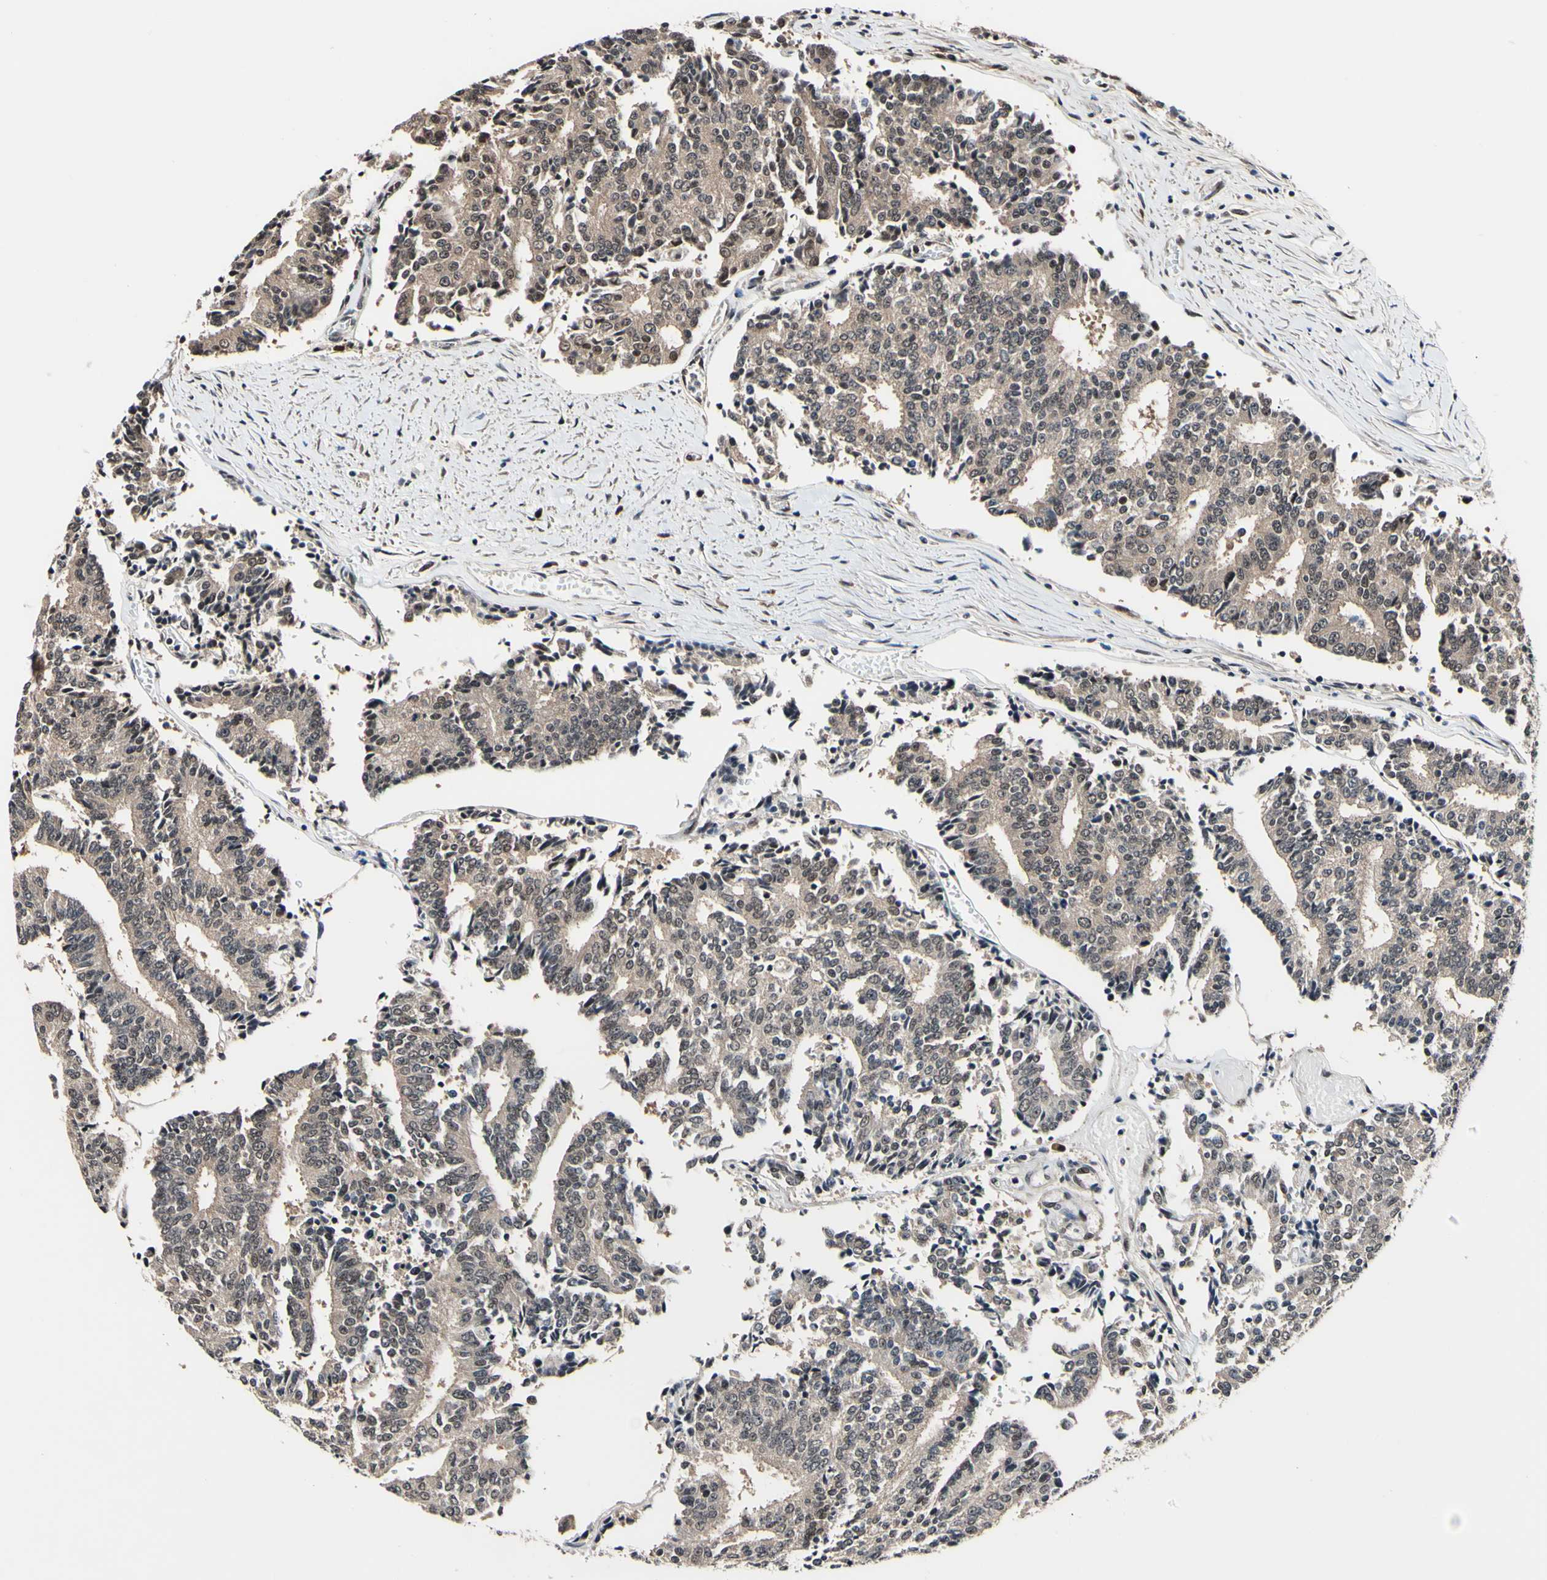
{"staining": {"intensity": "weak", "quantity": ">75%", "location": "cytoplasmic/membranous,nuclear"}, "tissue": "prostate cancer", "cell_type": "Tumor cells", "image_type": "cancer", "snomed": [{"axis": "morphology", "description": "Normal tissue, NOS"}, {"axis": "morphology", "description": "Adenocarcinoma, High grade"}, {"axis": "topography", "description": "Prostate"}, {"axis": "topography", "description": "Seminal veicle"}], "caption": "Protein expression analysis of human adenocarcinoma (high-grade) (prostate) reveals weak cytoplasmic/membranous and nuclear staining in approximately >75% of tumor cells.", "gene": "PSMD10", "patient": {"sex": "male", "age": 55}}